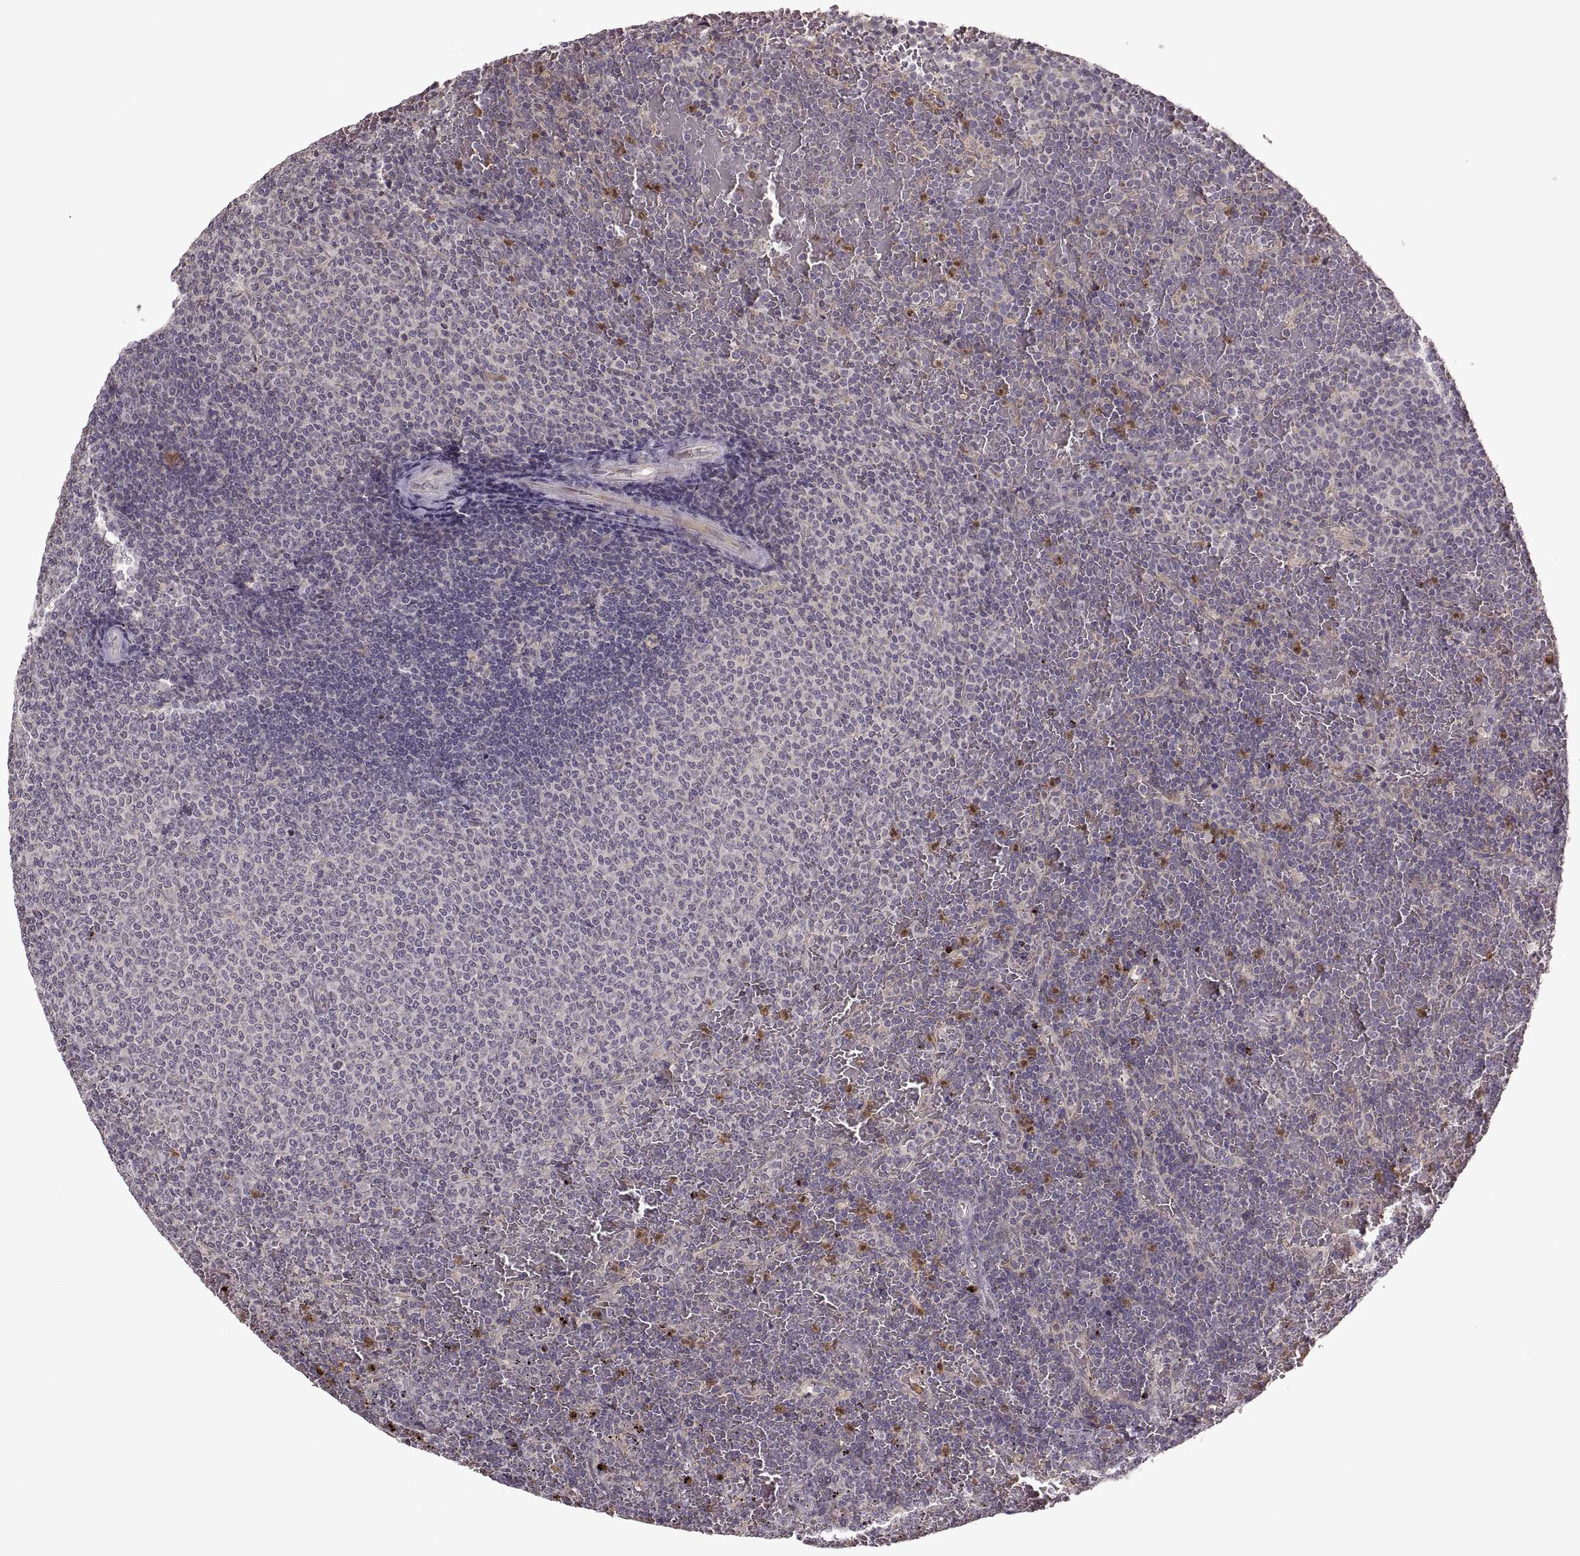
{"staining": {"intensity": "negative", "quantity": "none", "location": "none"}, "tissue": "lymphoma", "cell_type": "Tumor cells", "image_type": "cancer", "snomed": [{"axis": "morphology", "description": "Malignant lymphoma, non-Hodgkin's type, Low grade"}, {"axis": "topography", "description": "Spleen"}], "caption": "Image shows no significant protein expression in tumor cells of low-grade malignant lymphoma, non-Hodgkin's type.", "gene": "PIERCE1", "patient": {"sex": "female", "age": 77}}